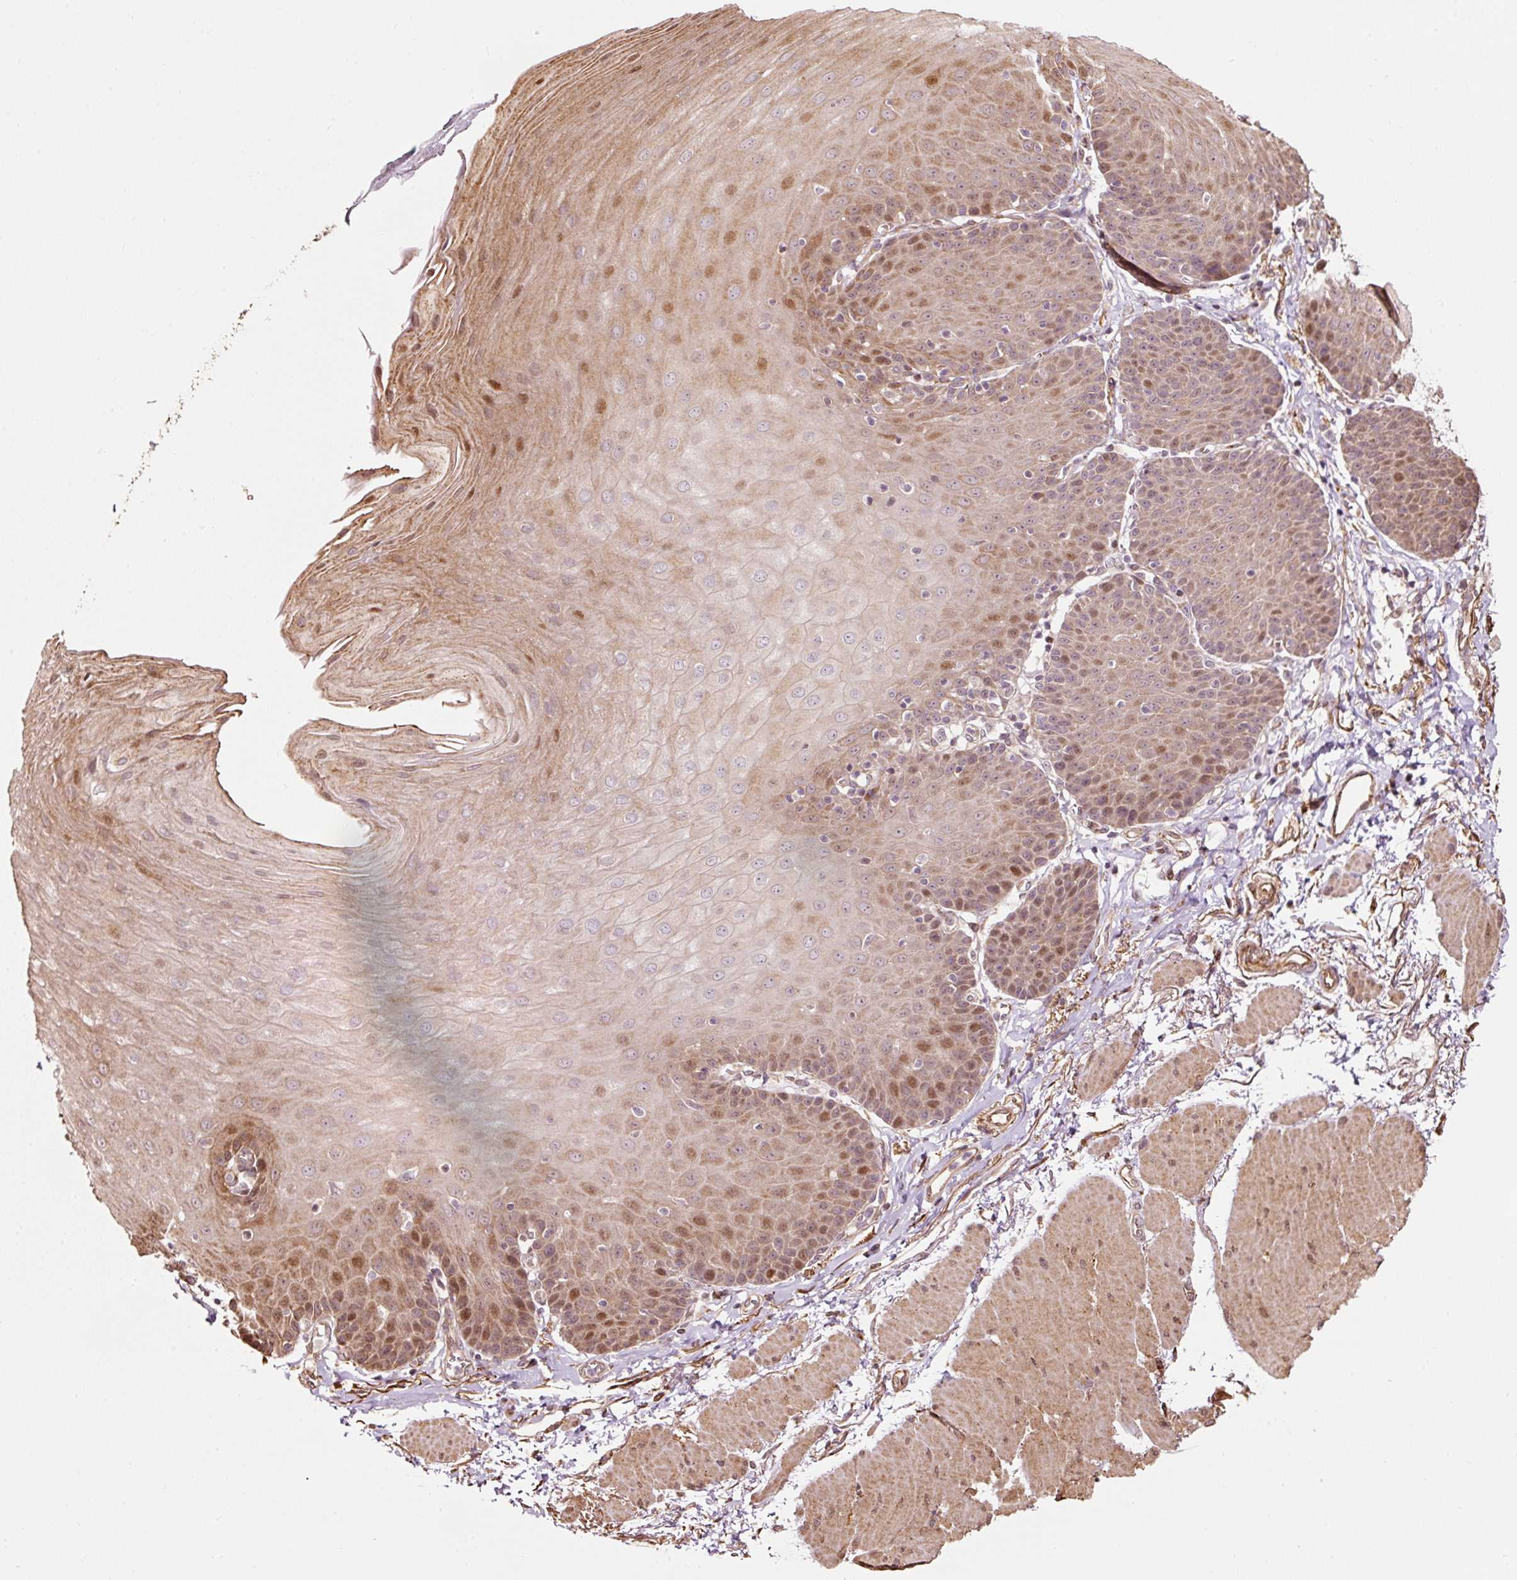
{"staining": {"intensity": "moderate", "quantity": "25%-75%", "location": "cytoplasmic/membranous,nuclear"}, "tissue": "esophagus", "cell_type": "Squamous epithelial cells", "image_type": "normal", "snomed": [{"axis": "morphology", "description": "Normal tissue, NOS"}, {"axis": "topography", "description": "Esophagus"}], "caption": "Immunohistochemistry (IHC) of unremarkable esophagus reveals medium levels of moderate cytoplasmic/membranous,nuclear positivity in about 25%-75% of squamous epithelial cells.", "gene": "ETF1", "patient": {"sex": "female", "age": 81}}